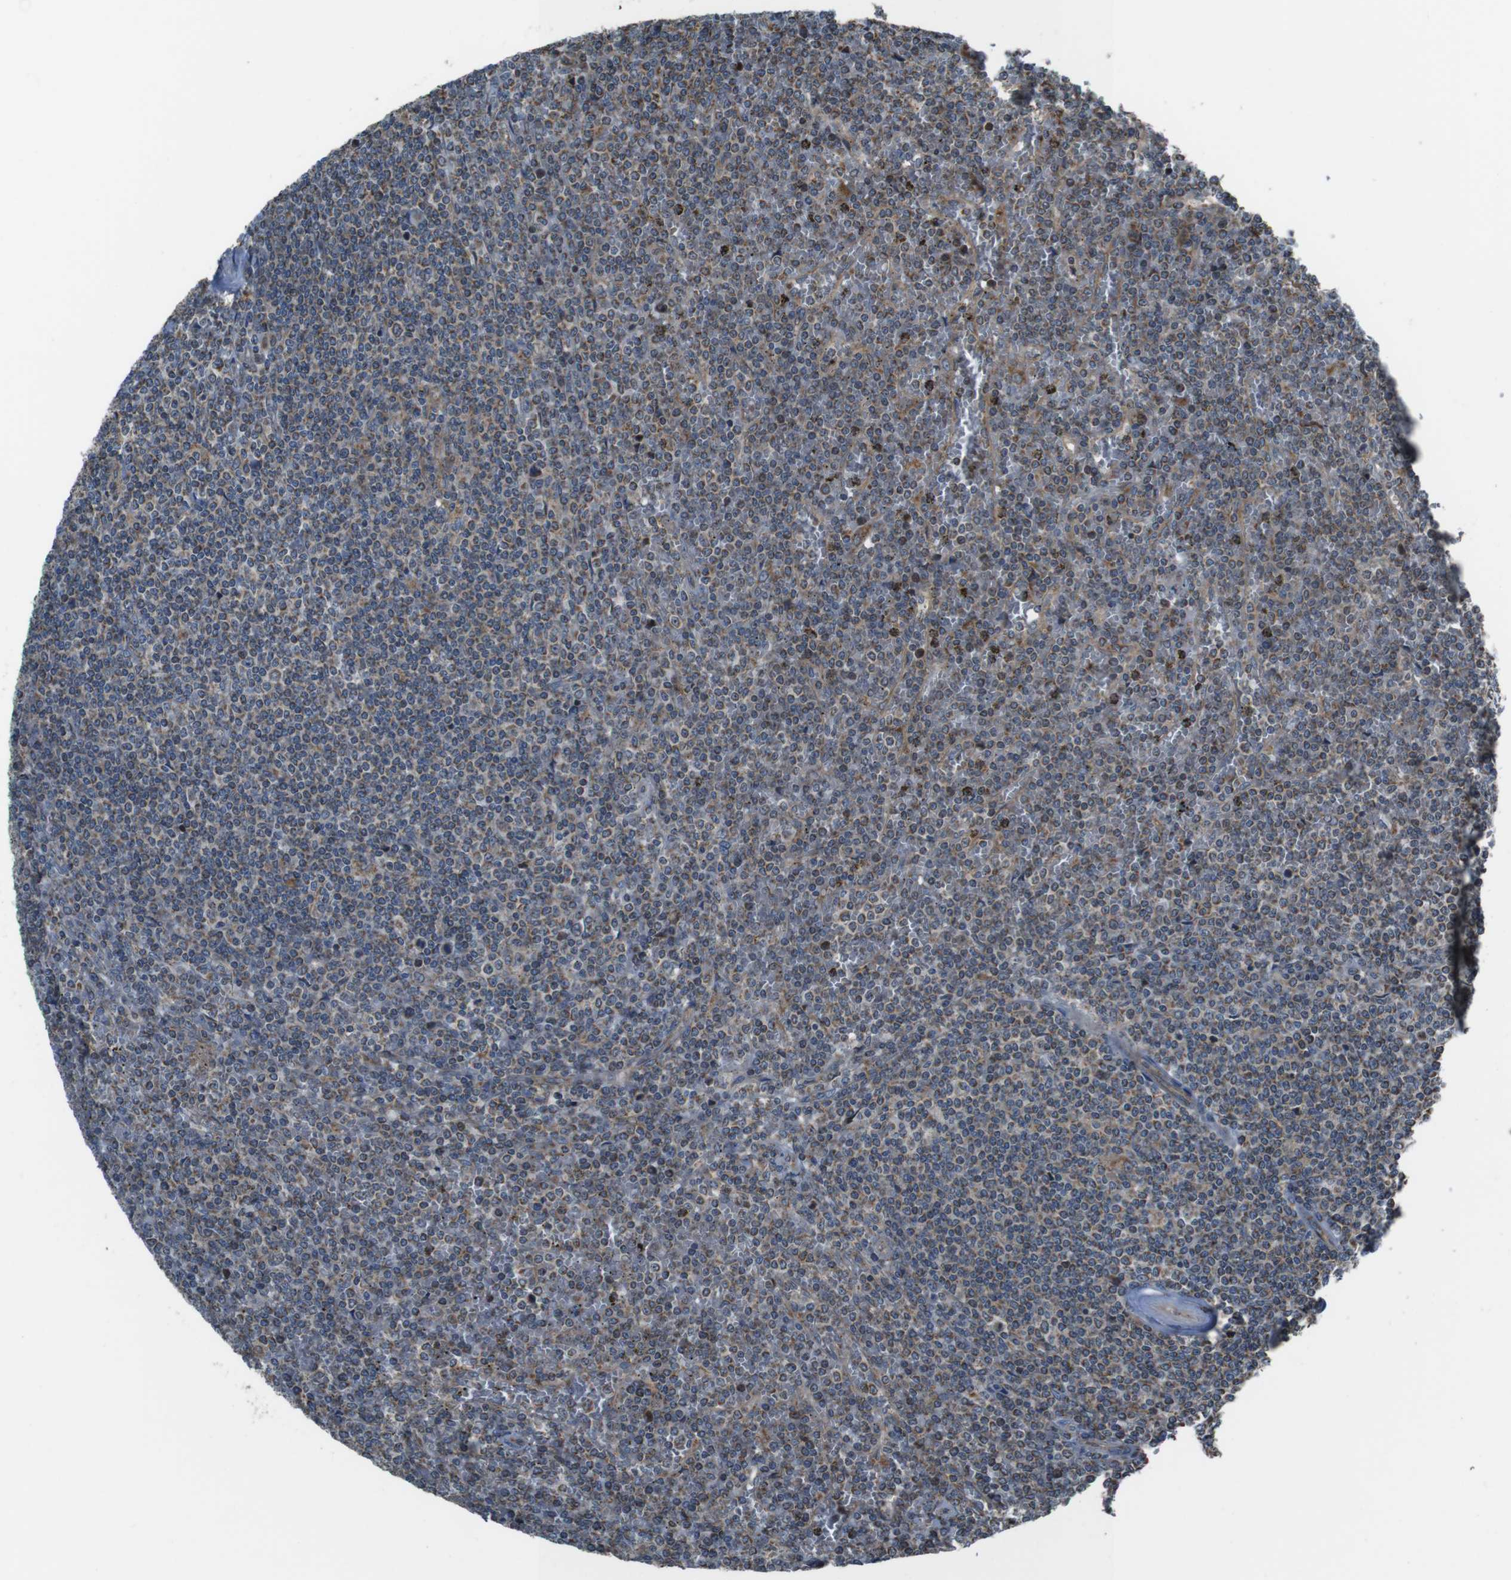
{"staining": {"intensity": "negative", "quantity": "none", "location": "none"}, "tissue": "lymphoma", "cell_type": "Tumor cells", "image_type": "cancer", "snomed": [{"axis": "morphology", "description": "Malignant lymphoma, non-Hodgkin's type, Low grade"}, {"axis": "topography", "description": "Spleen"}], "caption": "The immunohistochemistry micrograph has no significant positivity in tumor cells of malignant lymphoma, non-Hodgkin's type (low-grade) tissue.", "gene": "GIMAP8", "patient": {"sex": "female", "age": 19}}